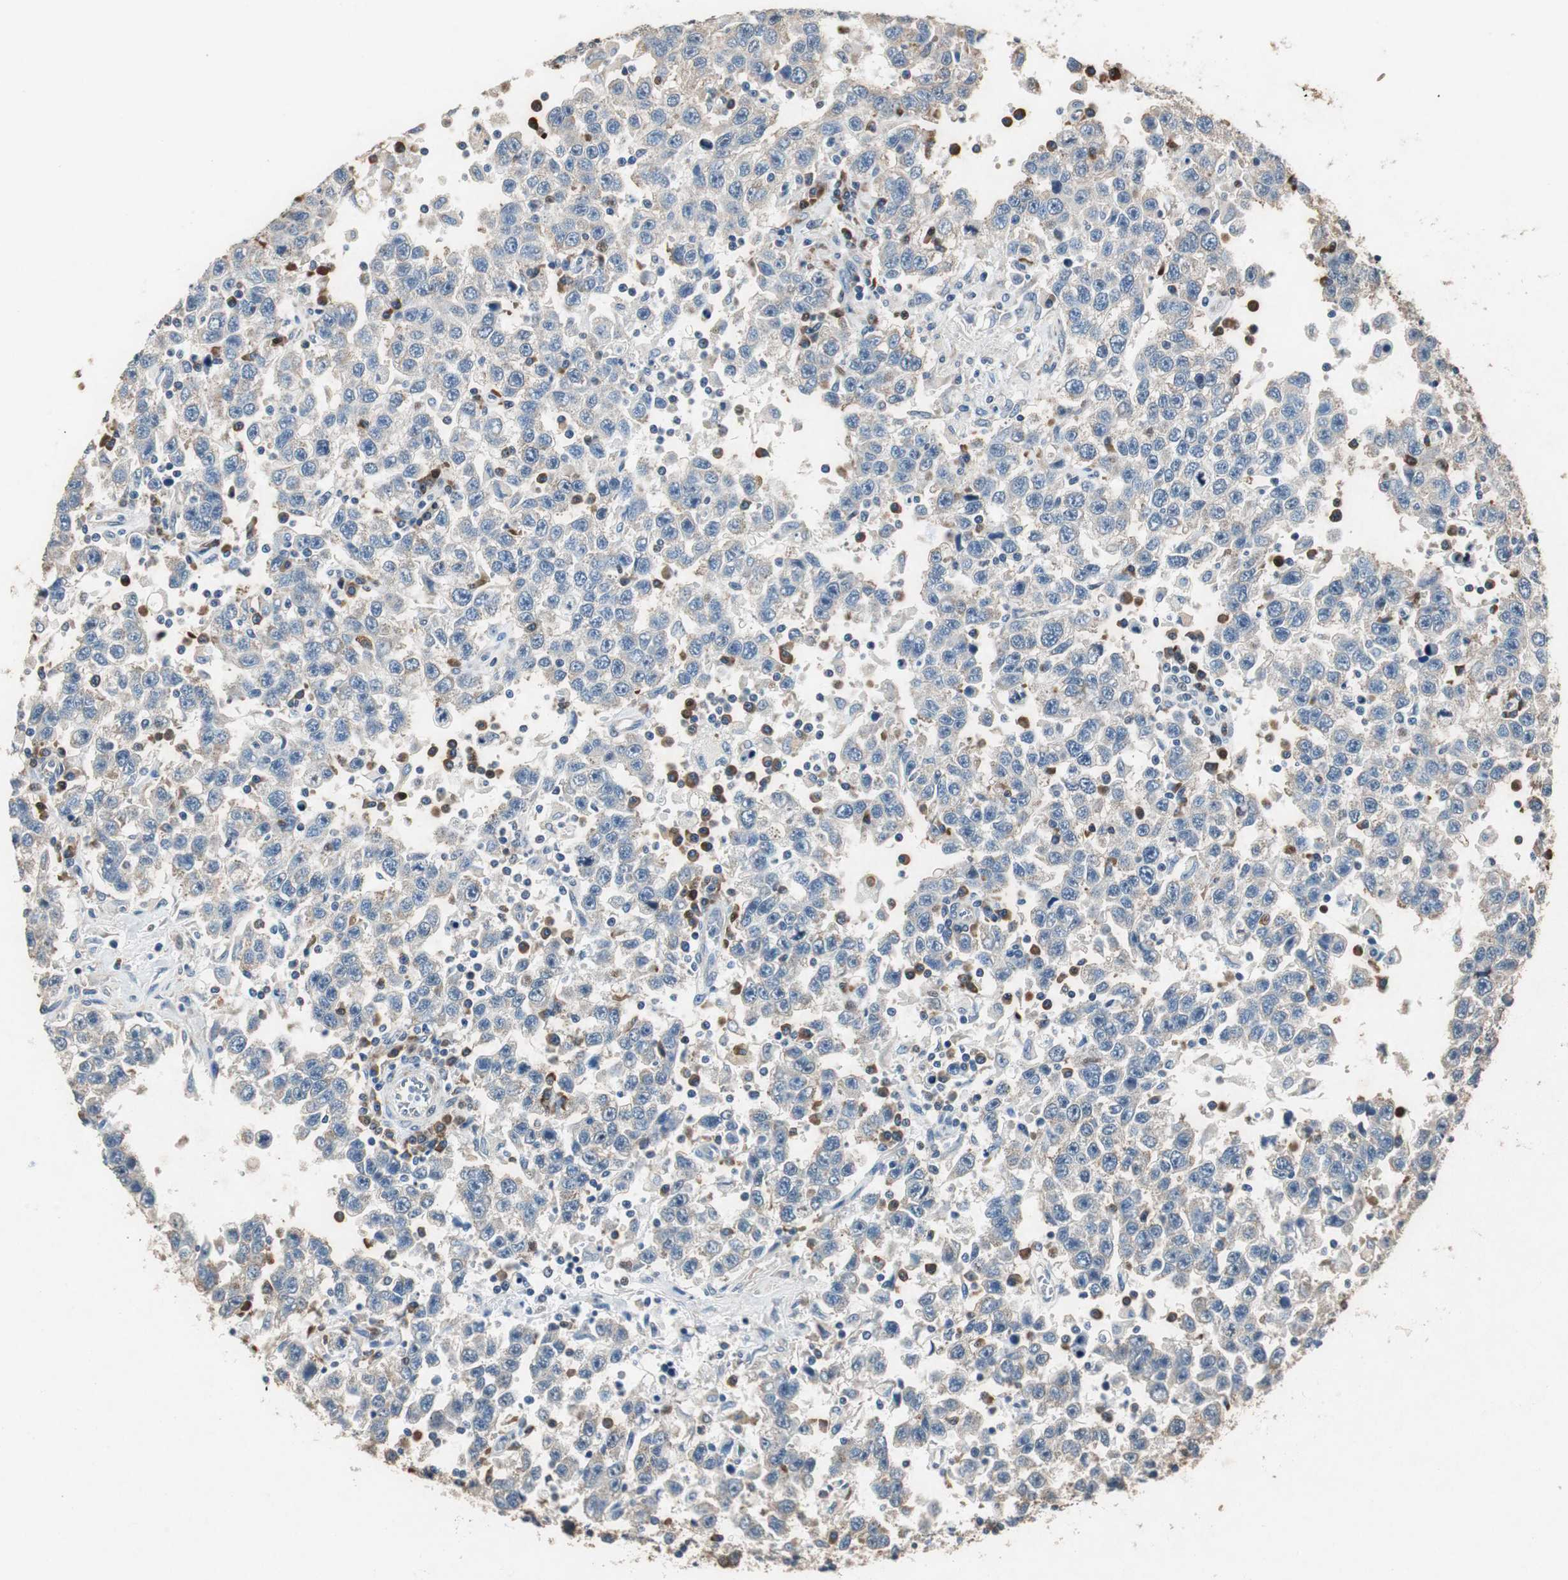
{"staining": {"intensity": "weak", "quantity": "25%-75%", "location": "cytoplasmic/membranous"}, "tissue": "testis cancer", "cell_type": "Tumor cells", "image_type": "cancer", "snomed": [{"axis": "morphology", "description": "Seminoma, NOS"}, {"axis": "topography", "description": "Testis"}], "caption": "Immunohistochemistry (DAB (3,3'-diaminobenzidine)) staining of seminoma (testis) demonstrates weak cytoplasmic/membranous protein expression in approximately 25%-75% of tumor cells.", "gene": "RPL35", "patient": {"sex": "male", "age": 41}}